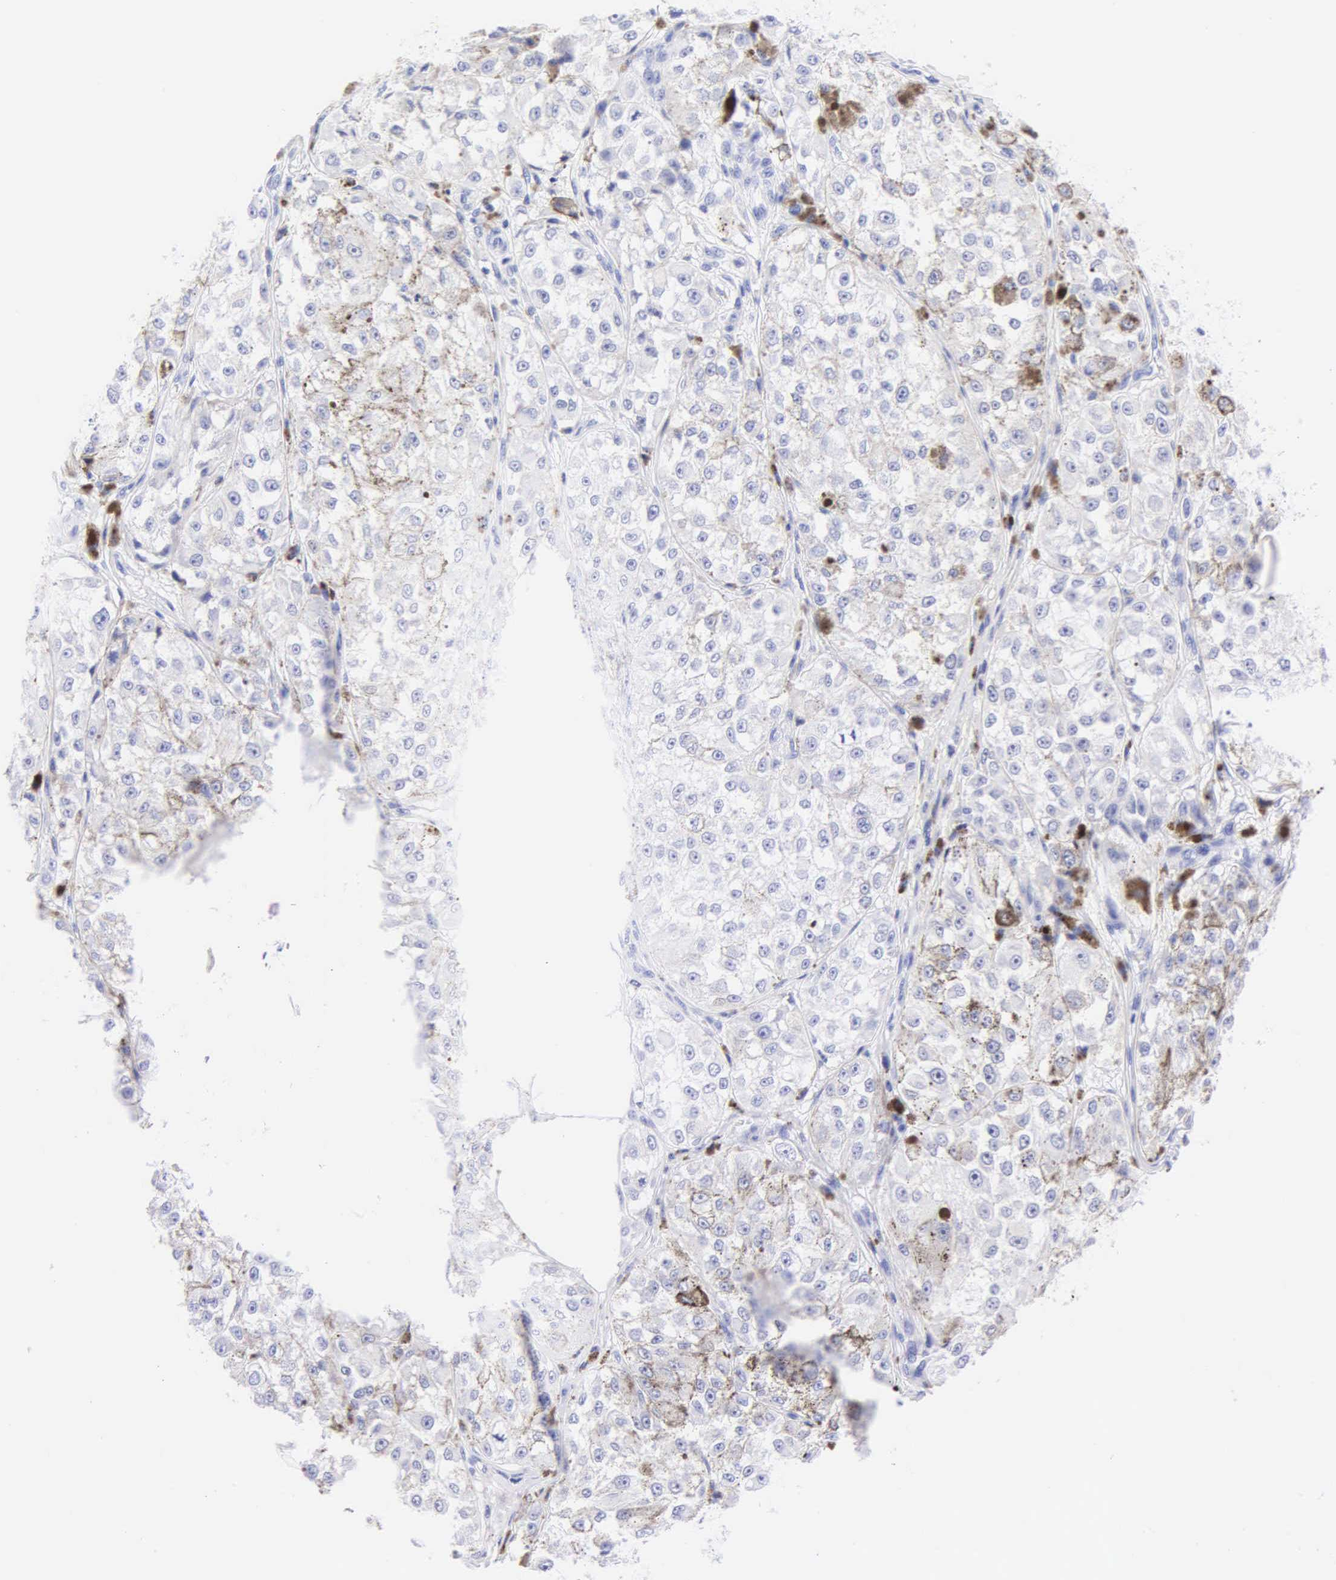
{"staining": {"intensity": "negative", "quantity": "none", "location": "none"}, "tissue": "melanoma", "cell_type": "Tumor cells", "image_type": "cancer", "snomed": [{"axis": "morphology", "description": "Malignant melanoma, NOS"}, {"axis": "topography", "description": "Skin"}], "caption": "Tumor cells are negative for brown protein staining in melanoma.", "gene": "KRT20", "patient": {"sex": "male", "age": 67}}